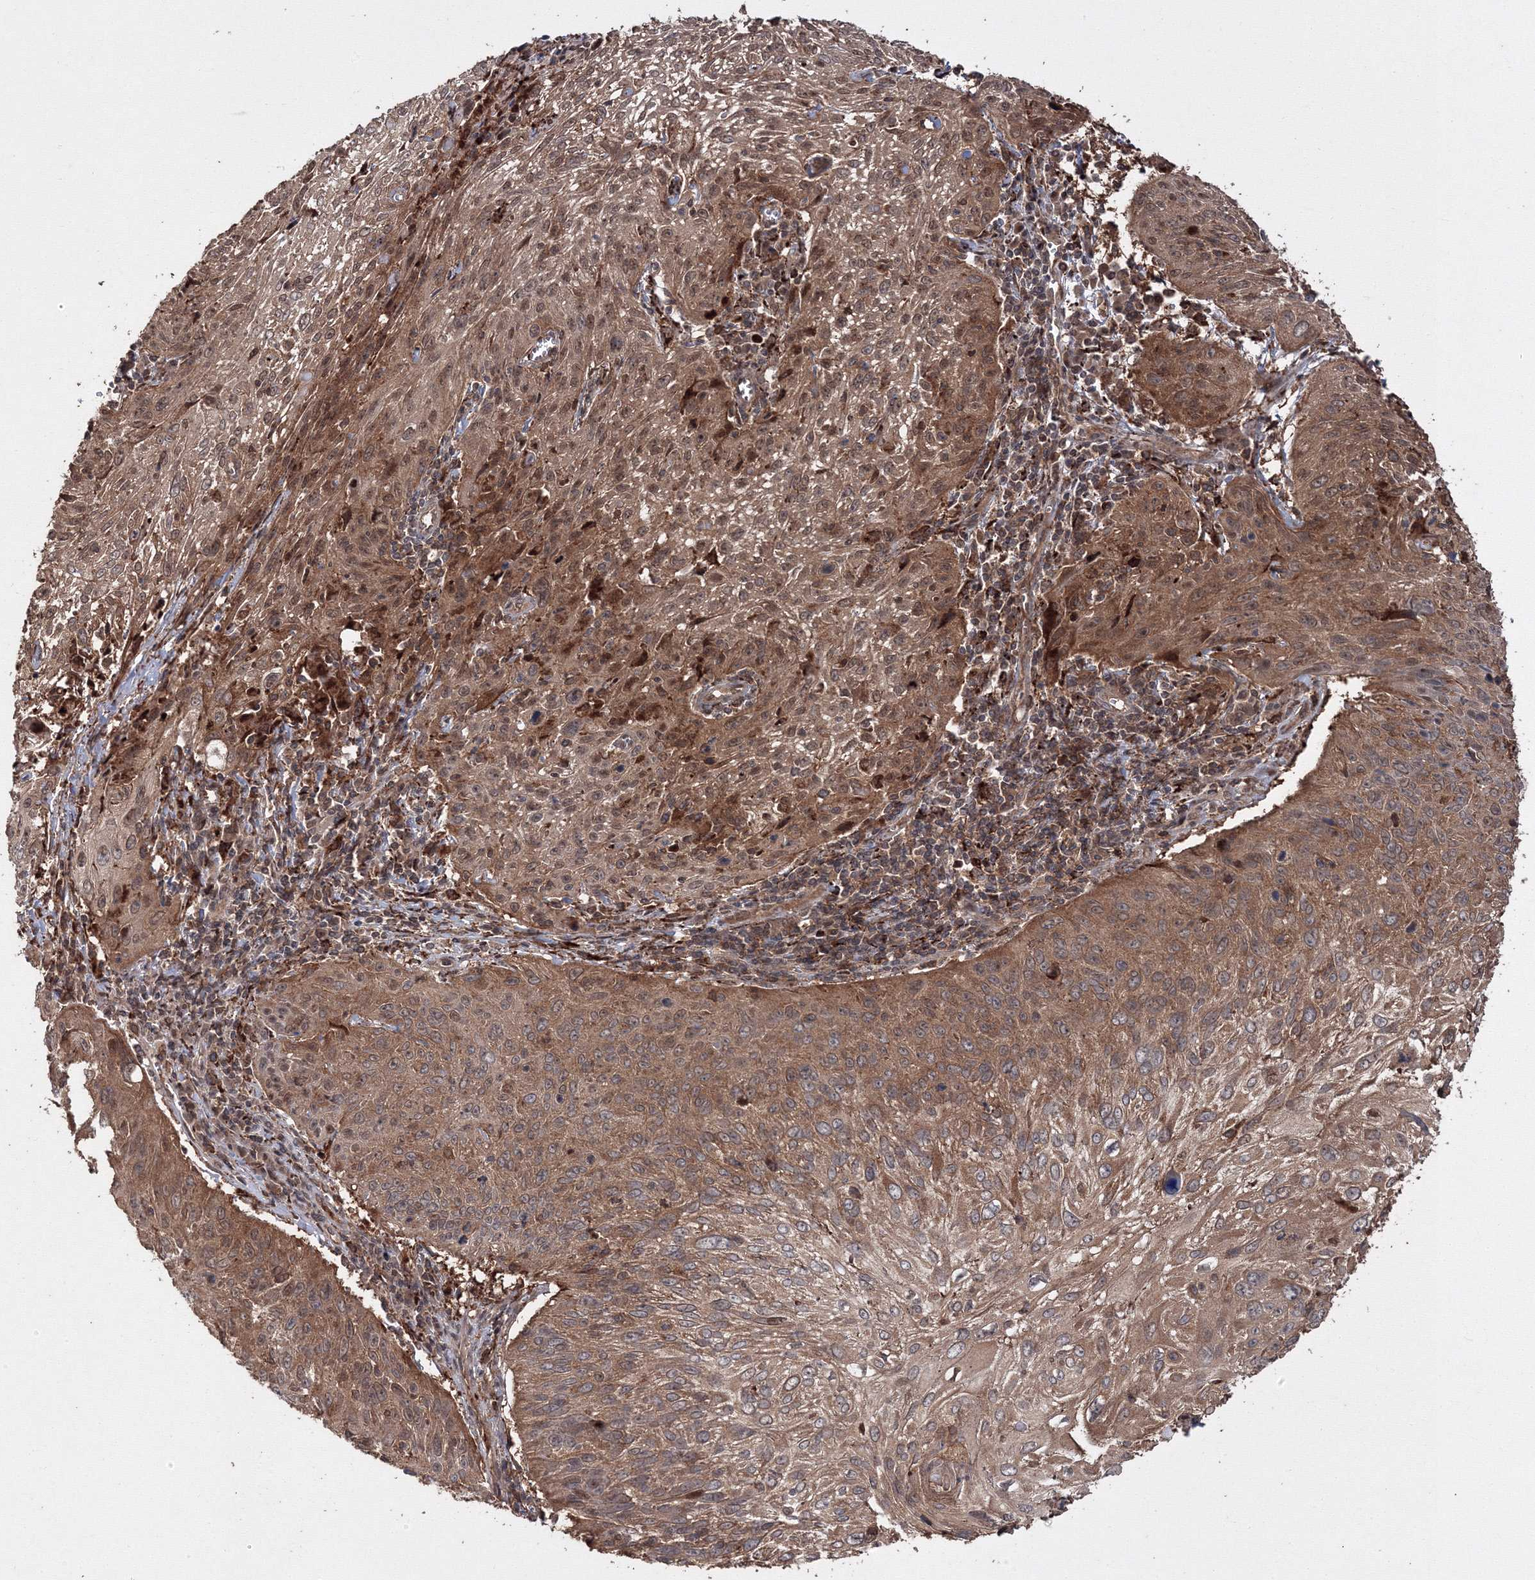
{"staining": {"intensity": "moderate", "quantity": "25%-75%", "location": "cytoplasmic/membranous"}, "tissue": "cervical cancer", "cell_type": "Tumor cells", "image_type": "cancer", "snomed": [{"axis": "morphology", "description": "Squamous cell carcinoma, NOS"}, {"axis": "topography", "description": "Cervix"}], "caption": "There is medium levels of moderate cytoplasmic/membranous positivity in tumor cells of cervical cancer, as demonstrated by immunohistochemical staining (brown color).", "gene": "DDO", "patient": {"sex": "female", "age": 51}}